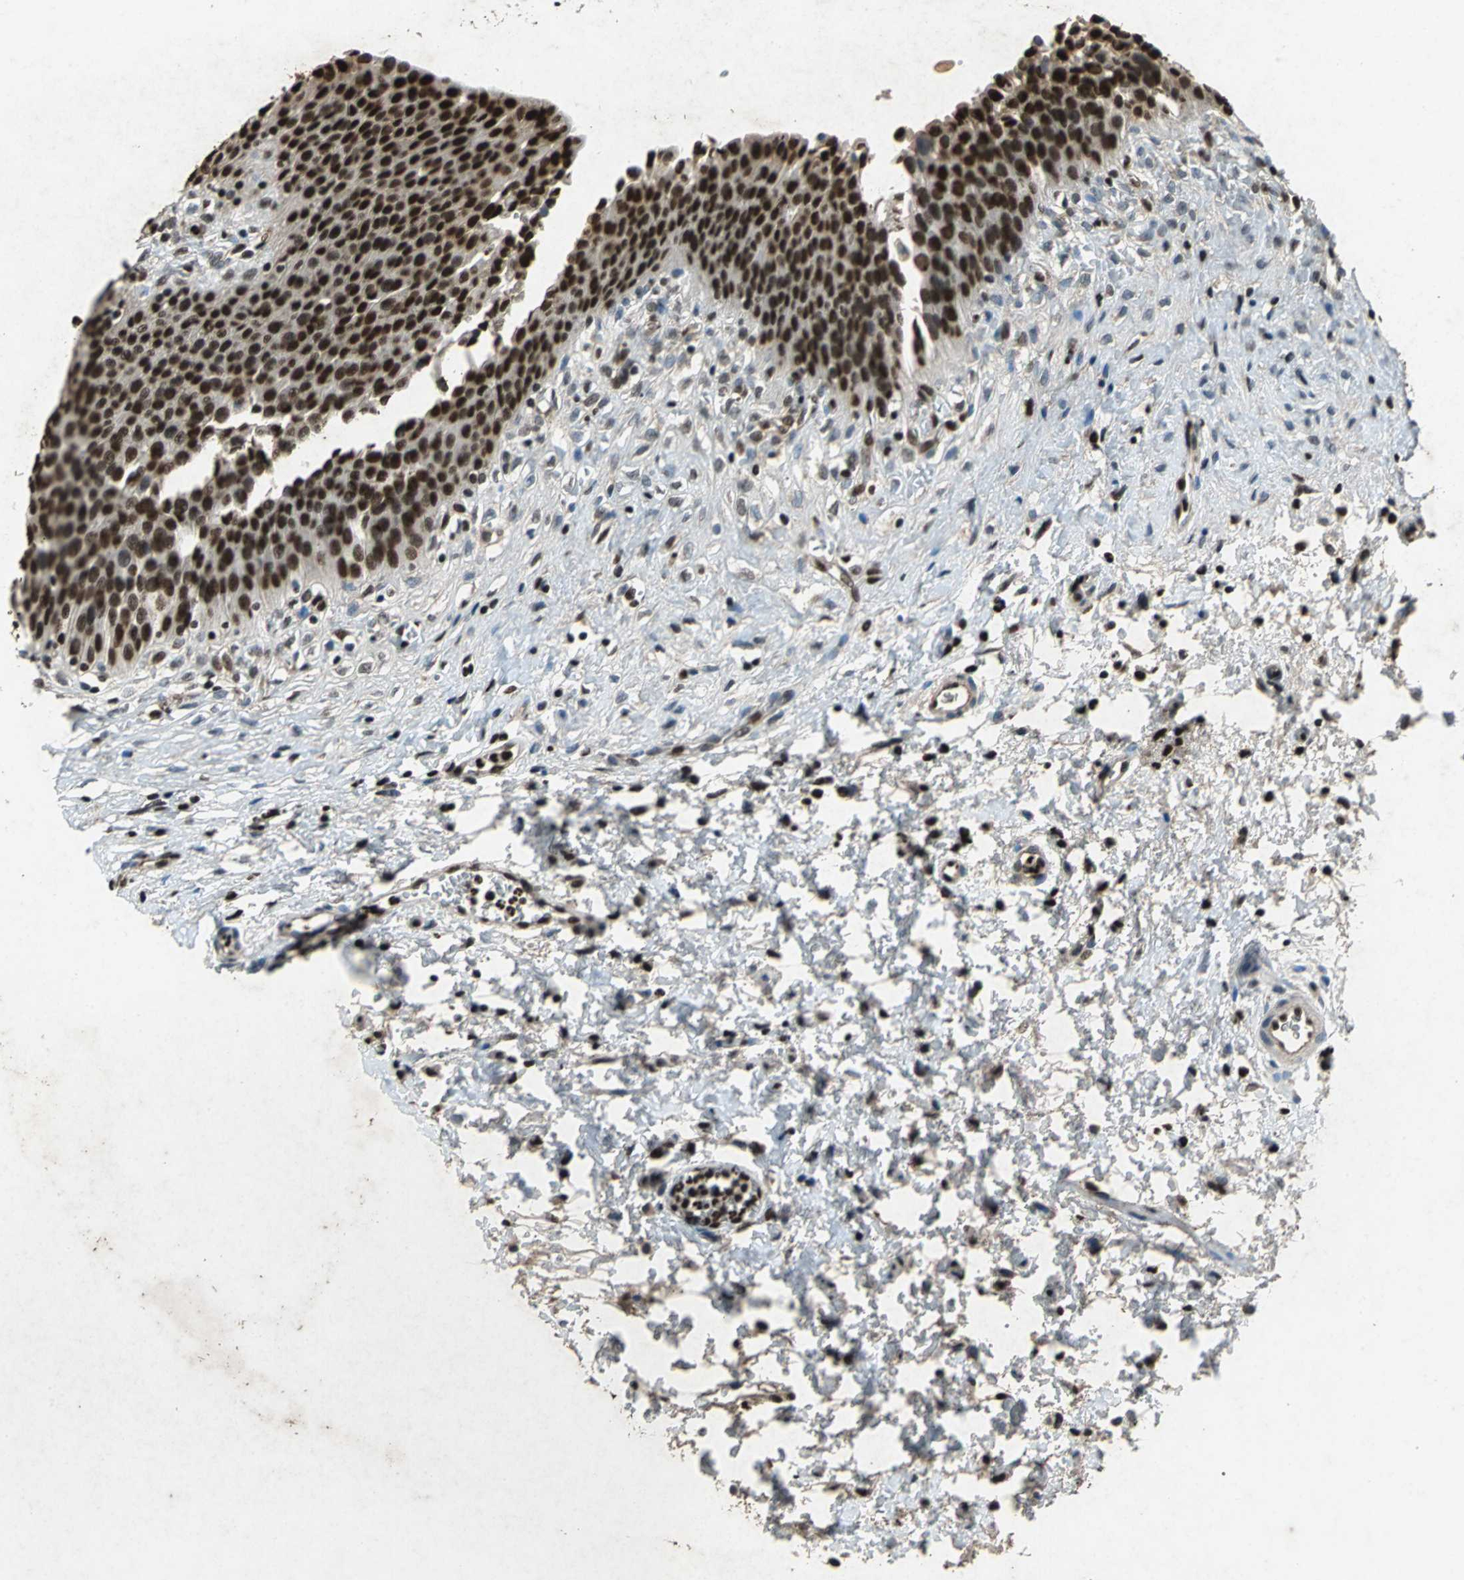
{"staining": {"intensity": "strong", "quantity": ">75%", "location": "nuclear"}, "tissue": "urinary bladder", "cell_type": "Urothelial cells", "image_type": "normal", "snomed": [{"axis": "morphology", "description": "Normal tissue, NOS"}, {"axis": "morphology", "description": "Dysplasia, NOS"}, {"axis": "topography", "description": "Urinary bladder"}], "caption": "High-power microscopy captured an immunohistochemistry (IHC) micrograph of unremarkable urinary bladder, revealing strong nuclear expression in about >75% of urothelial cells. (brown staining indicates protein expression, while blue staining denotes nuclei).", "gene": "ANP32A", "patient": {"sex": "male", "age": 35}}